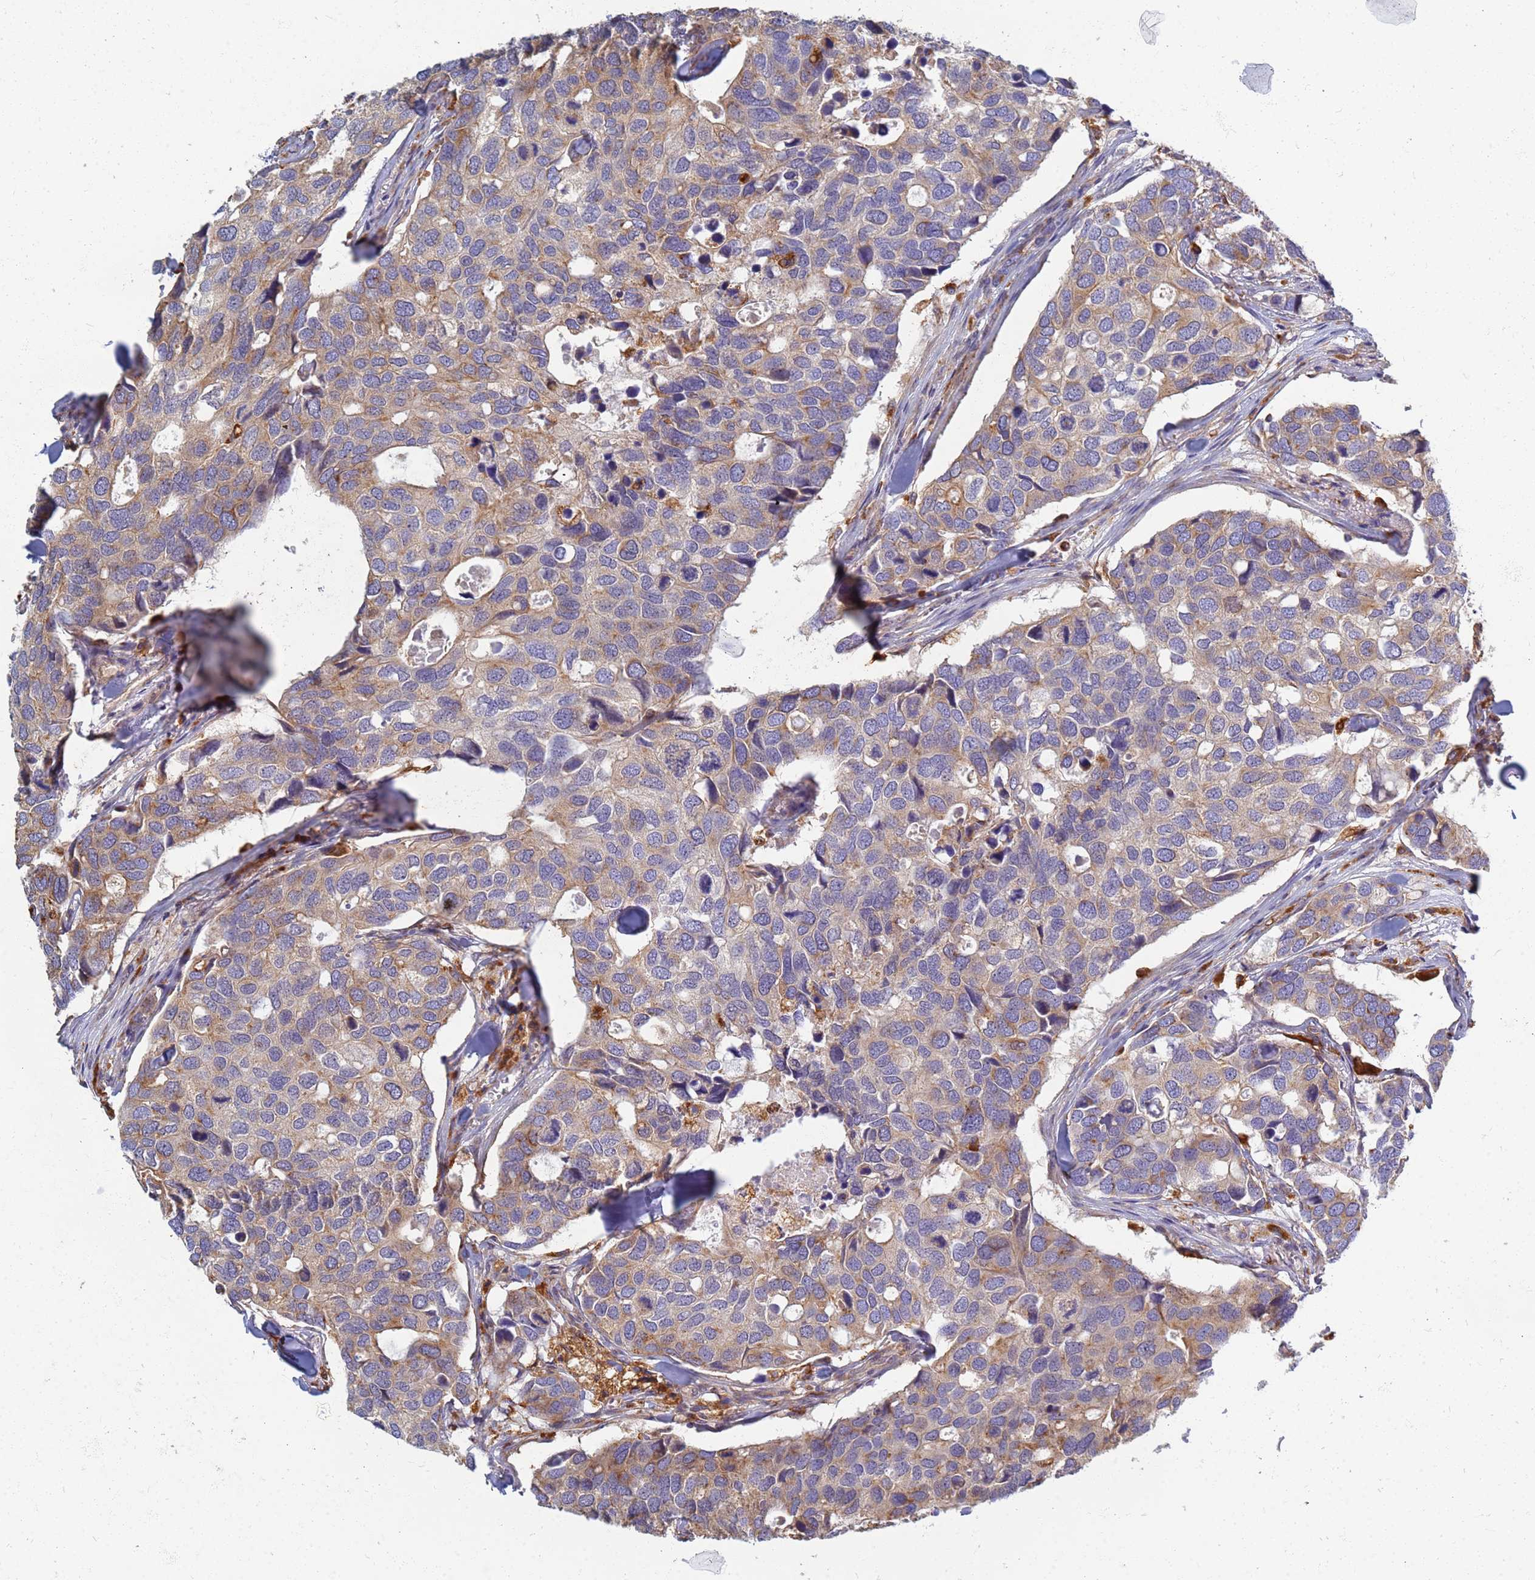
{"staining": {"intensity": "weak", "quantity": ">75%", "location": "cytoplasmic/membranous"}, "tissue": "breast cancer", "cell_type": "Tumor cells", "image_type": "cancer", "snomed": [{"axis": "morphology", "description": "Duct carcinoma"}, {"axis": "topography", "description": "Breast"}], "caption": "An IHC histopathology image of tumor tissue is shown. Protein staining in brown highlights weak cytoplasmic/membranous positivity in breast cancer (intraductal carcinoma) within tumor cells.", "gene": "ATP6V1E1", "patient": {"sex": "female", "age": 83}}